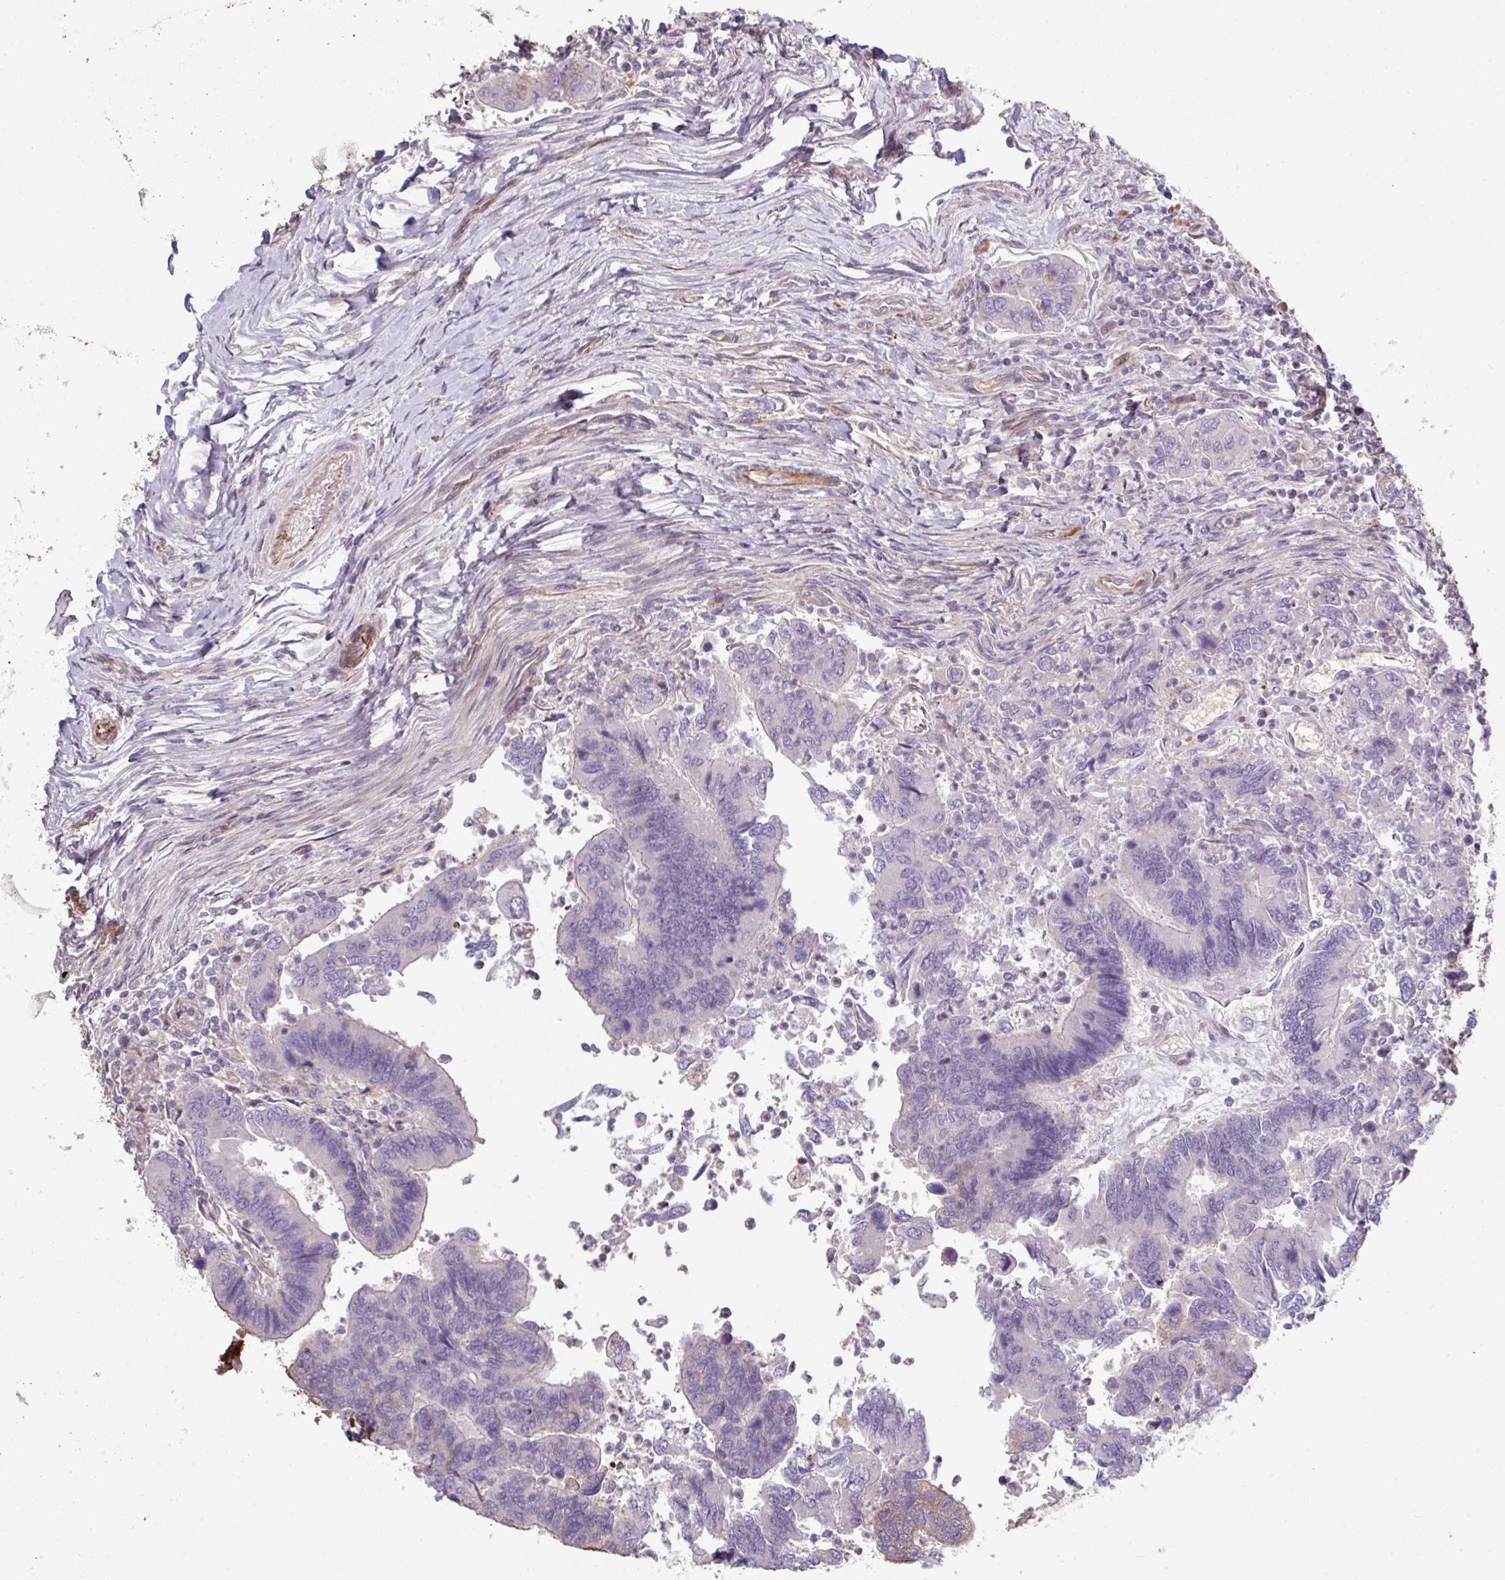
{"staining": {"intensity": "weak", "quantity": "<25%", "location": "cytoplasmic/membranous"}, "tissue": "colorectal cancer", "cell_type": "Tumor cells", "image_type": "cancer", "snomed": [{"axis": "morphology", "description": "Adenocarcinoma, NOS"}, {"axis": "topography", "description": "Colon"}], "caption": "Human colorectal cancer (adenocarcinoma) stained for a protein using IHC reveals no staining in tumor cells.", "gene": "ANO9", "patient": {"sex": "female", "age": 67}}